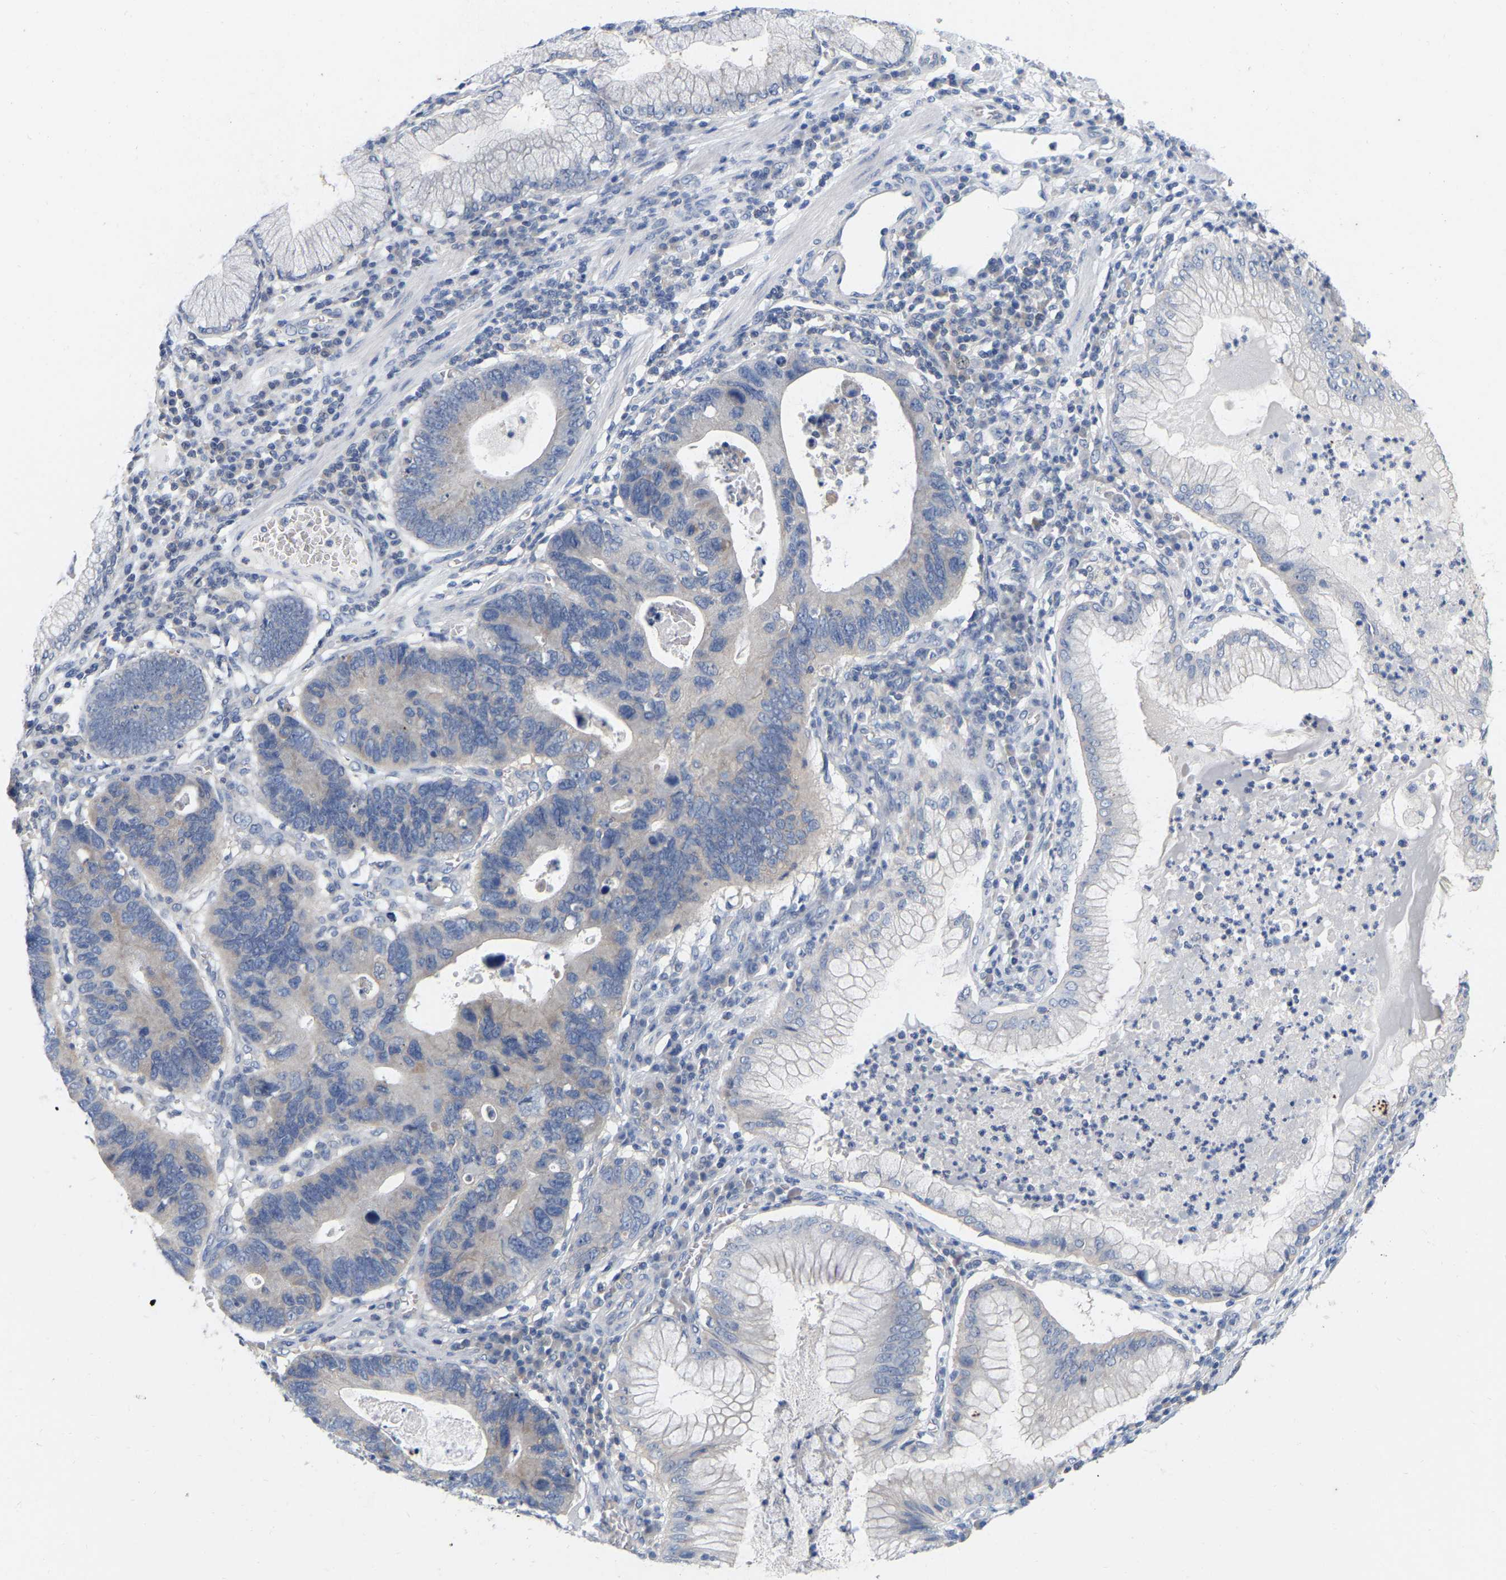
{"staining": {"intensity": "negative", "quantity": "none", "location": "none"}, "tissue": "stomach cancer", "cell_type": "Tumor cells", "image_type": "cancer", "snomed": [{"axis": "morphology", "description": "Adenocarcinoma, NOS"}, {"axis": "topography", "description": "Stomach"}], "caption": "IHC histopathology image of neoplastic tissue: stomach cancer (adenocarcinoma) stained with DAB (3,3'-diaminobenzidine) displays no significant protein positivity in tumor cells.", "gene": "WIPI2", "patient": {"sex": "male", "age": 59}}